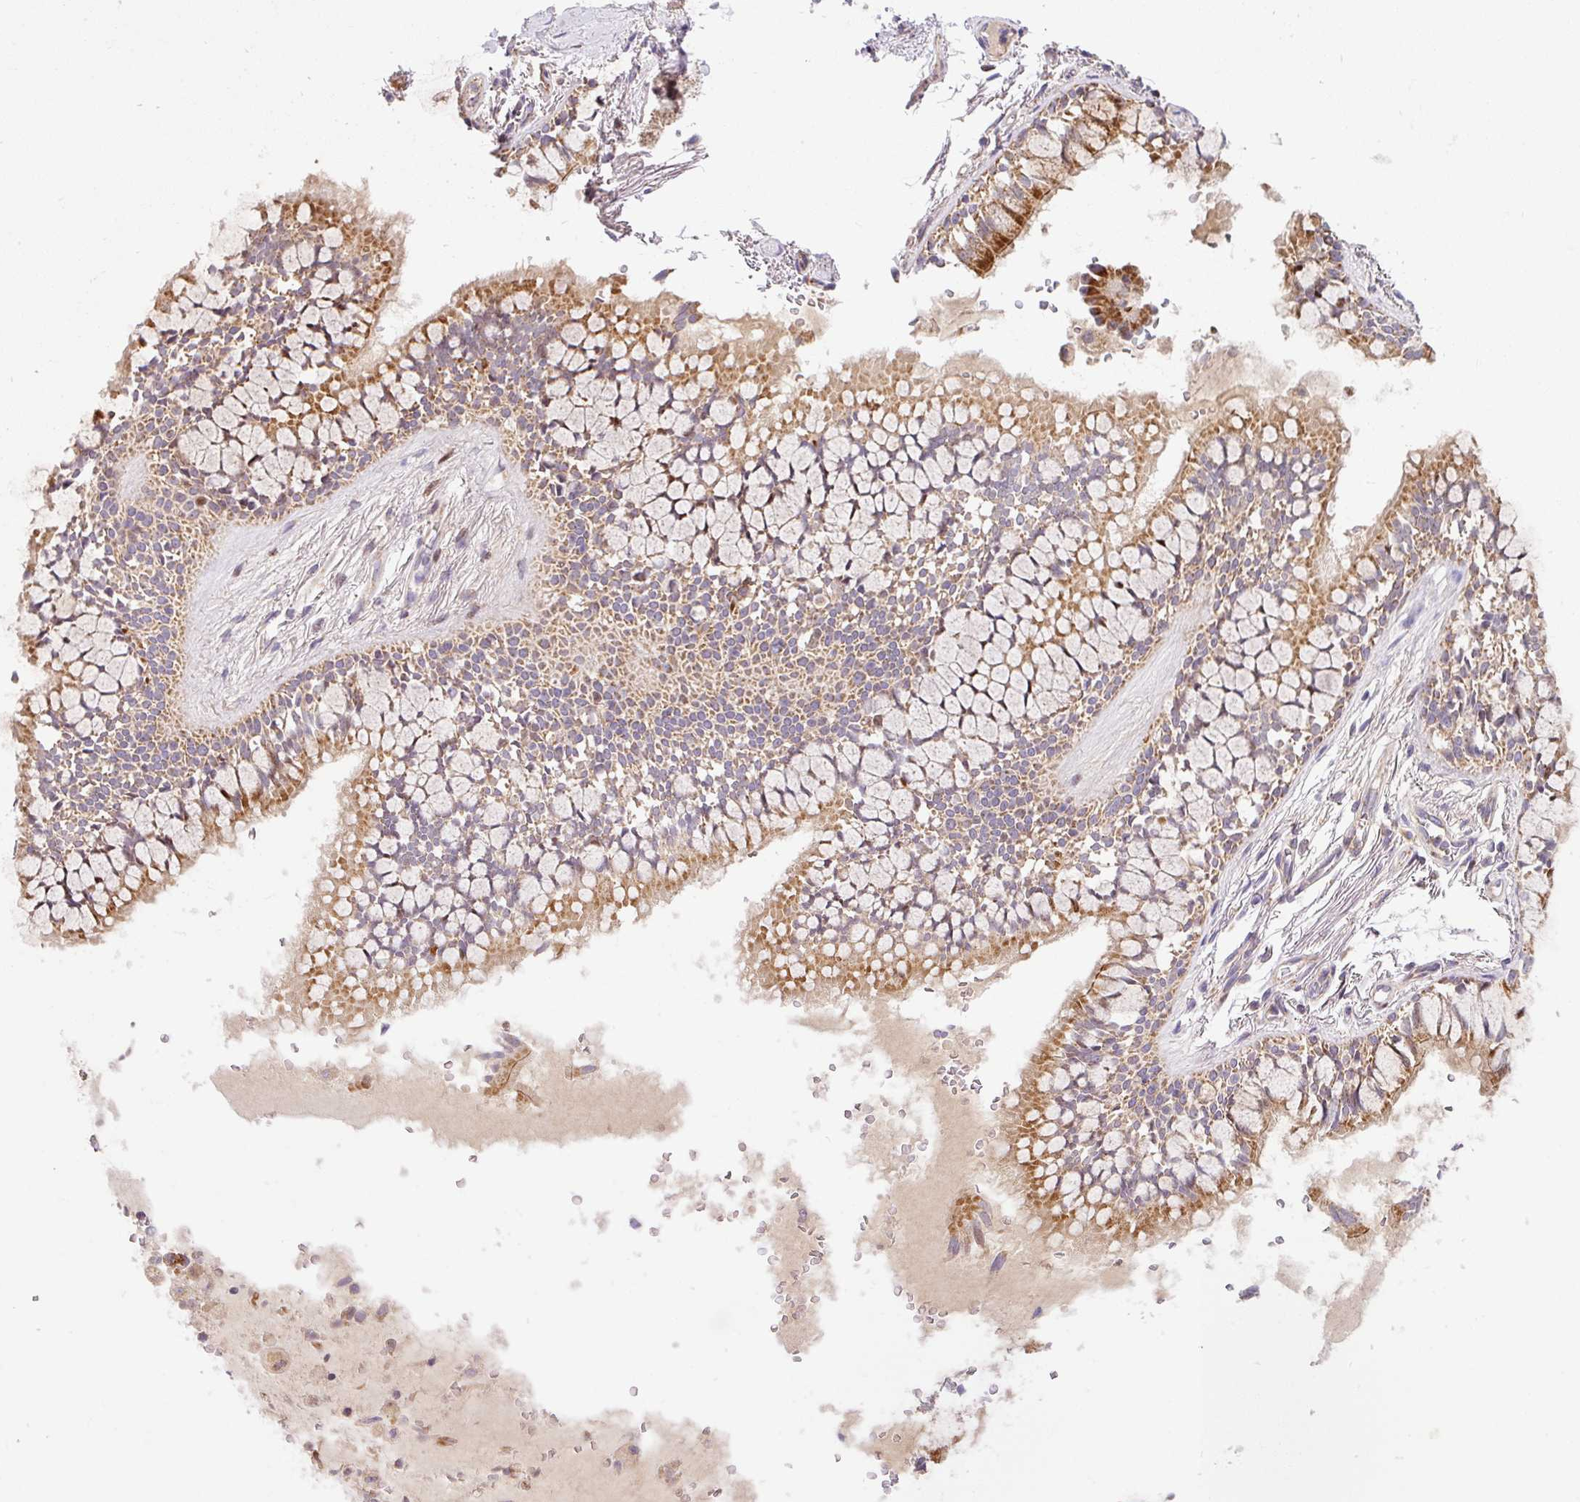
{"staining": {"intensity": "negative", "quantity": "none", "location": "none"}, "tissue": "soft tissue", "cell_type": "Fibroblasts", "image_type": "normal", "snomed": [{"axis": "morphology", "description": "Normal tissue, NOS"}, {"axis": "topography", "description": "Bronchus"}], "caption": "Immunohistochemical staining of normal human soft tissue displays no significant staining in fibroblasts. (Immunohistochemistry, brightfield microscopy, high magnification).", "gene": "ENSG00000269547", "patient": {"sex": "male", "age": 70}}